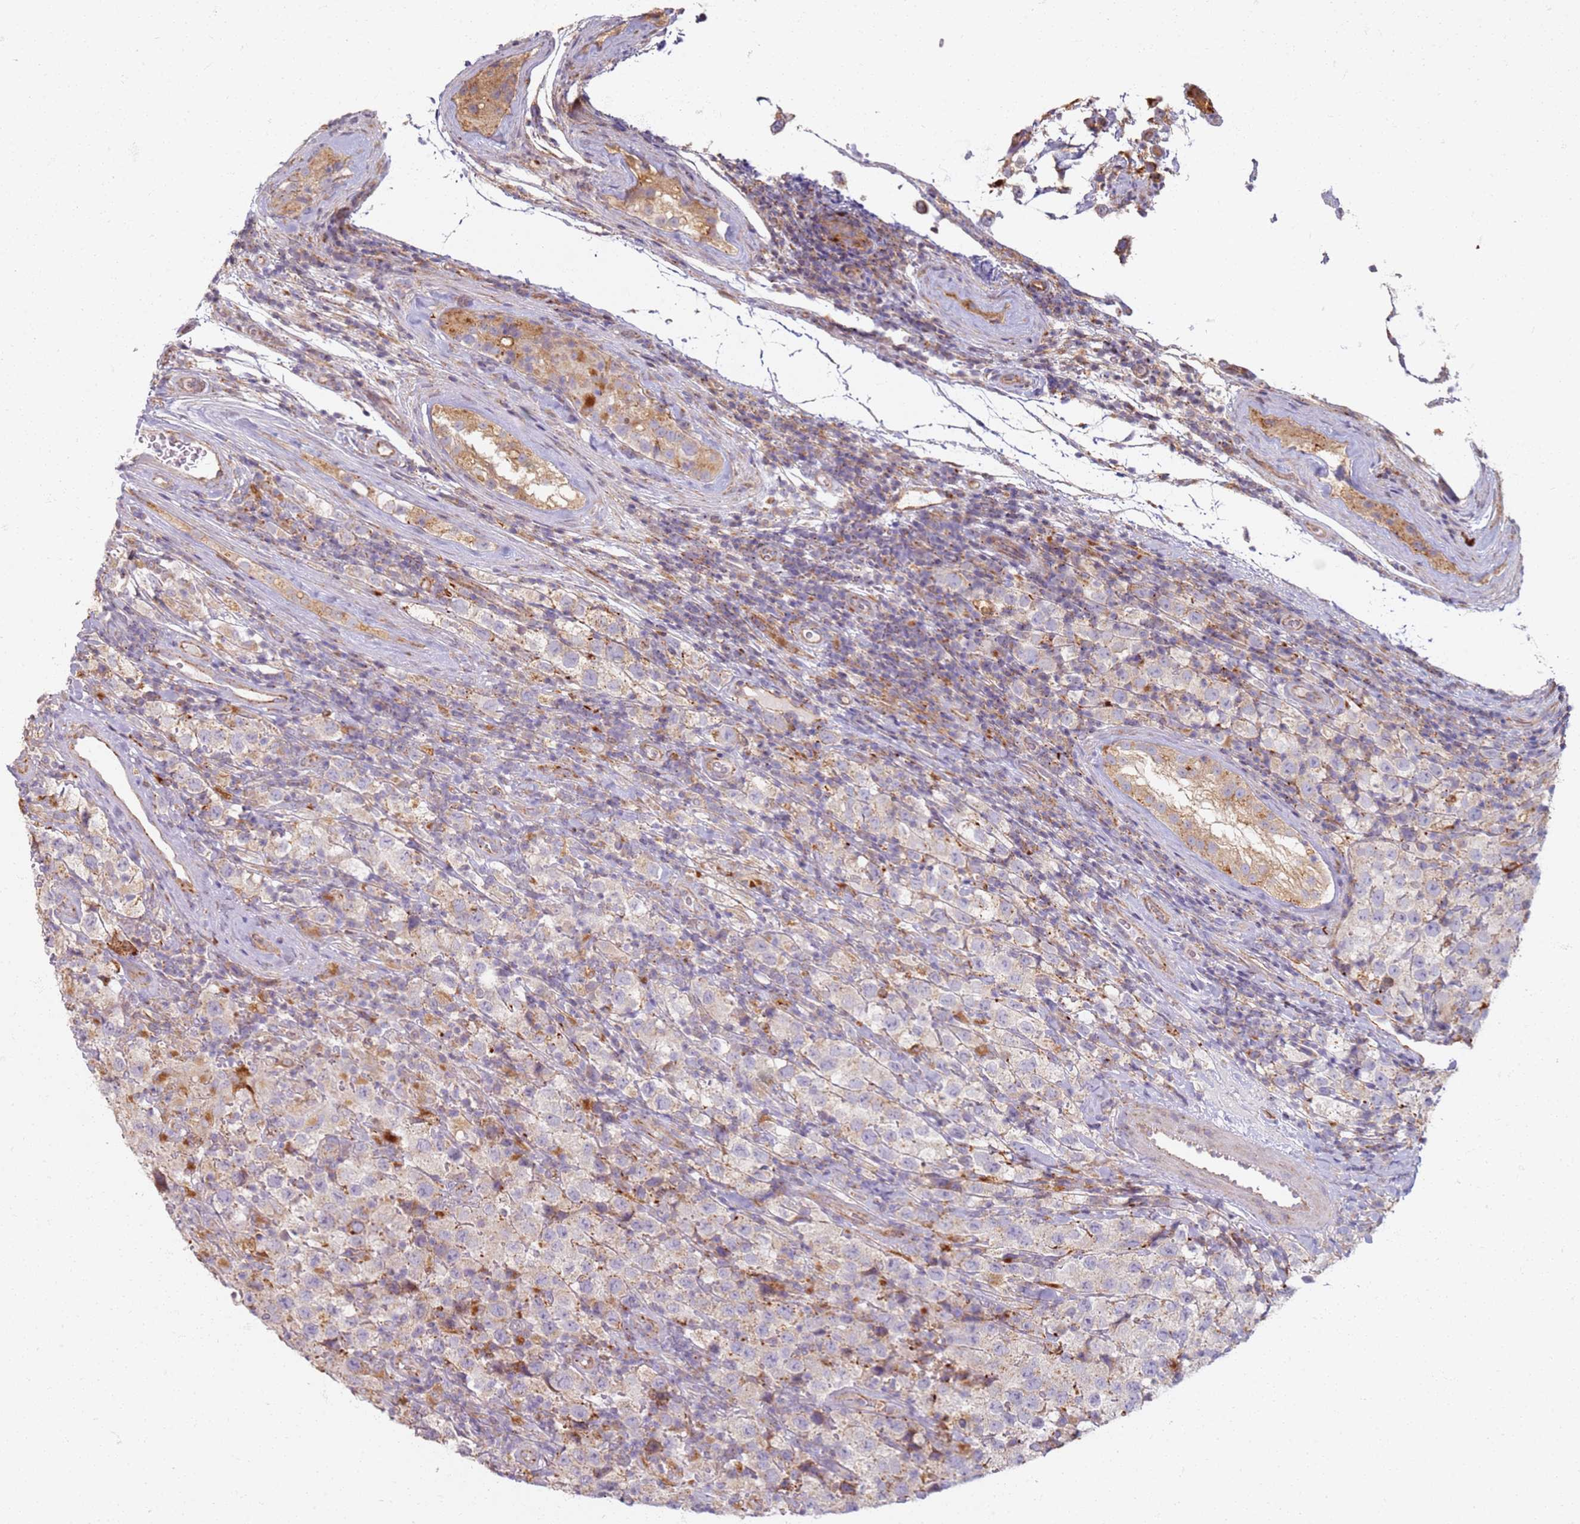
{"staining": {"intensity": "negative", "quantity": "none", "location": "none"}, "tissue": "testis cancer", "cell_type": "Tumor cells", "image_type": "cancer", "snomed": [{"axis": "morphology", "description": "Seminoma, NOS"}, {"axis": "morphology", "description": "Carcinoma, Embryonal, NOS"}, {"axis": "topography", "description": "Testis"}], "caption": "Immunohistochemical staining of testis cancer (seminoma) reveals no significant staining in tumor cells.", "gene": "PROKR2", "patient": {"sex": "male", "age": 41}}